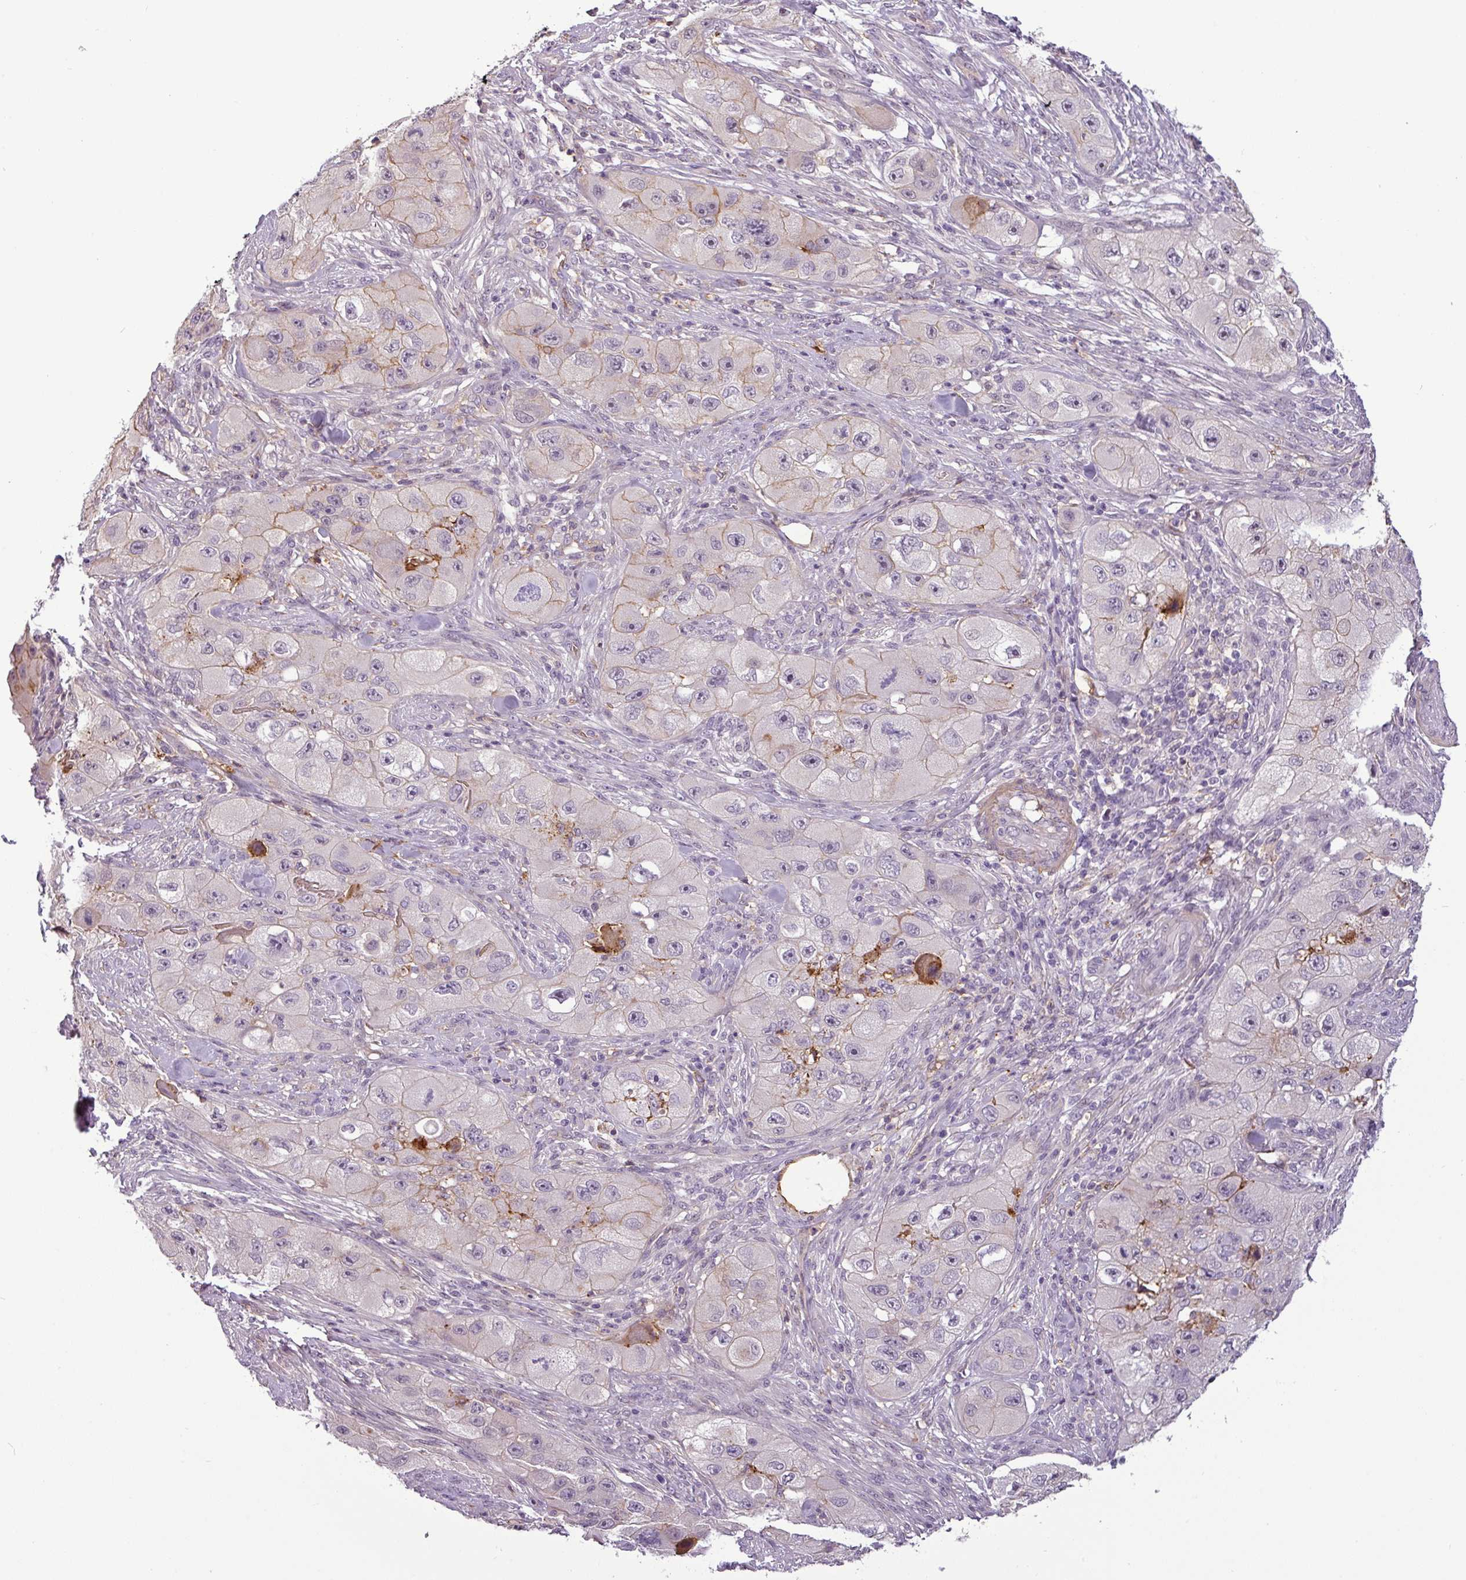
{"staining": {"intensity": "weak", "quantity": "<25%", "location": "cytoplasmic/membranous"}, "tissue": "skin cancer", "cell_type": "Tumor cells", "image_type": "cancer", "snomed": [{"axis": "morphology", "description": "Squamous cell carcinoma, NOS"}, {"axis": "topography", "description": "Skin"}, {"axis": "topography", "description": "Subcutis"}], "caption": "A high-resolution micrograph shows immunohistochemistry staining of skin cancer, which reveals no significant expression in tumor cells.", "gene": "APOC1", "patient": {"sex": "male", "age": 73}}